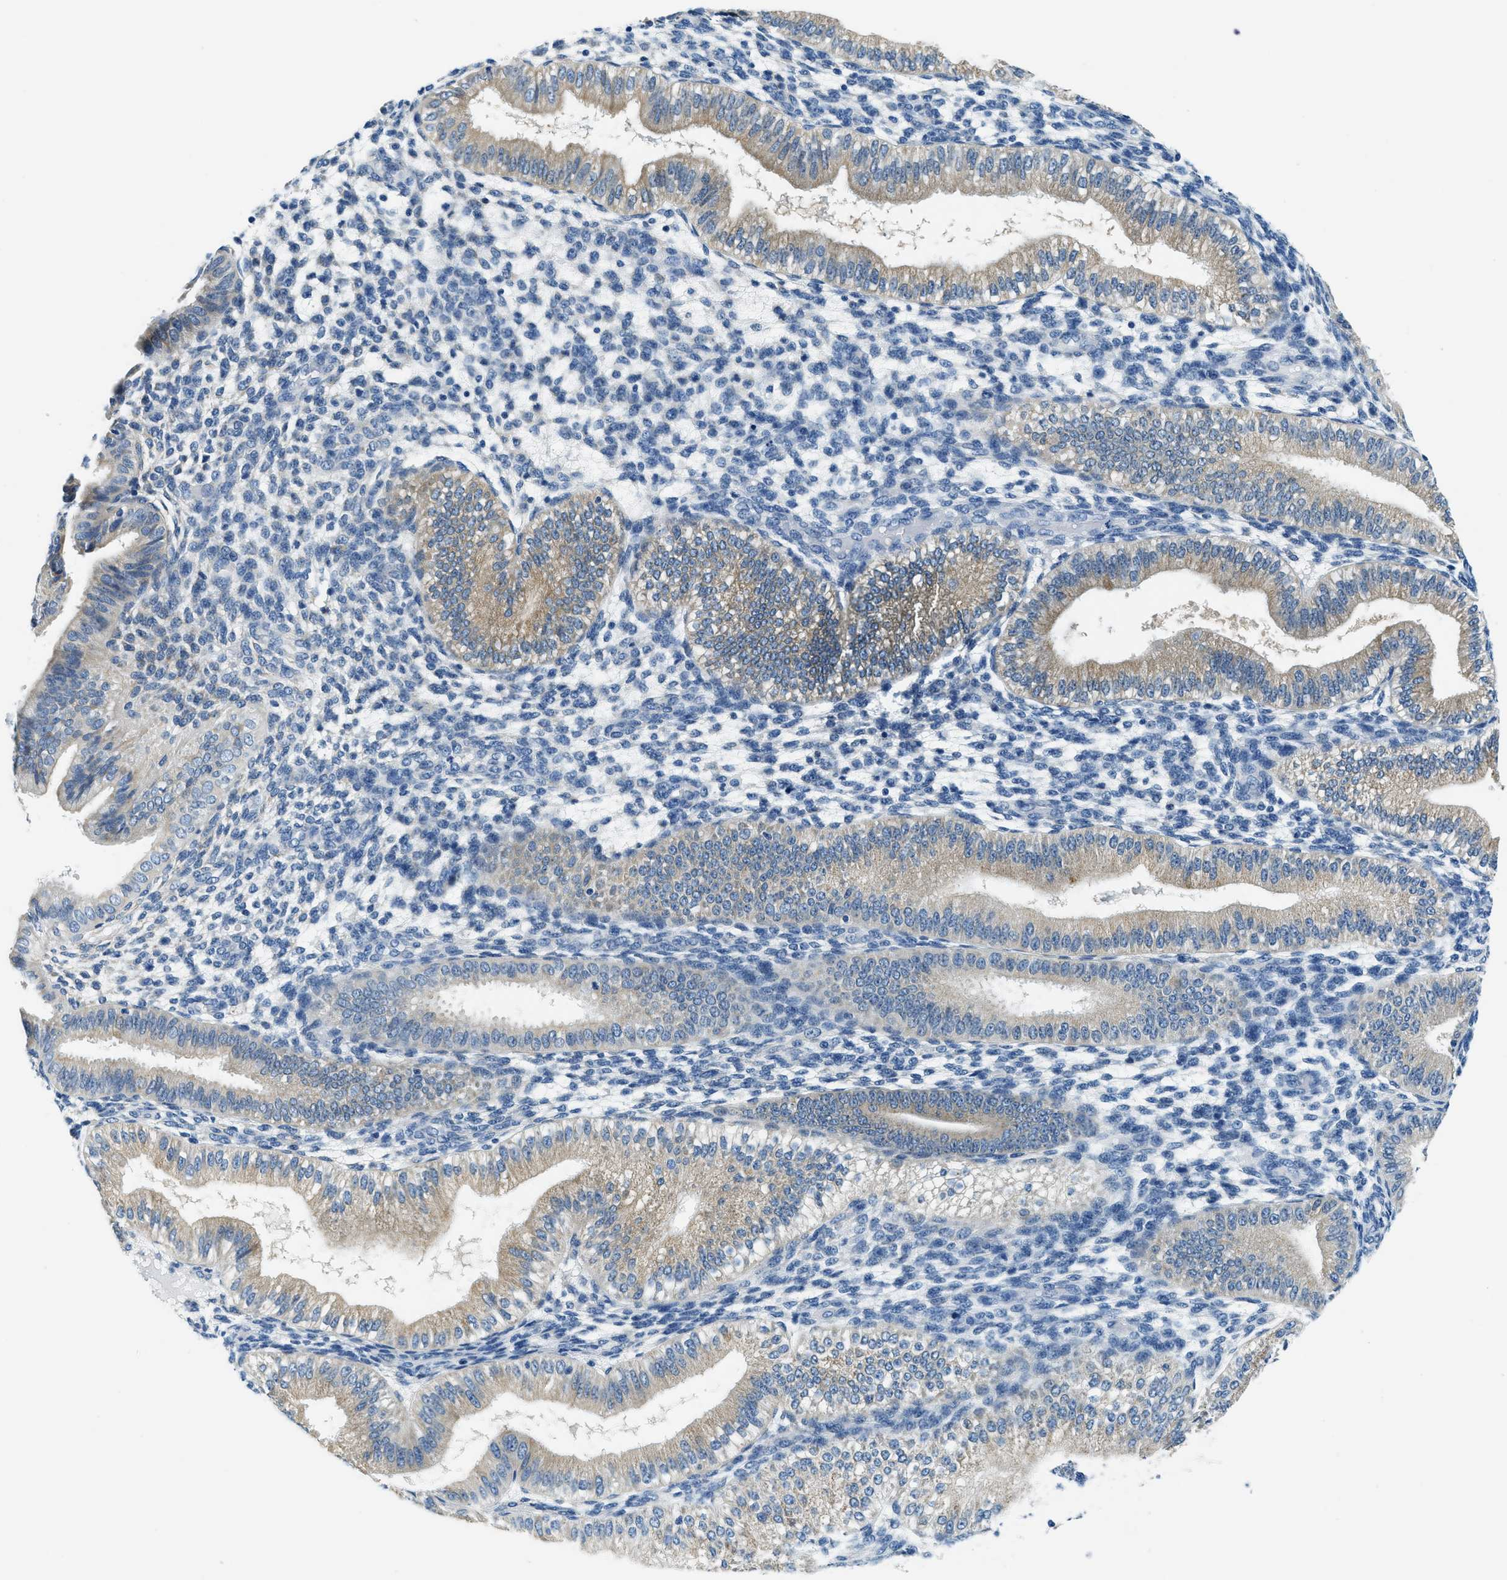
{"staining": {"intensity": "negative", "quantity": "none", "location": "none"}, "tissue": "endometrium", "cell_type": "Cells in endometrial stroma", "image_type": "normal", "snomed": [{"axis": "morphology", "description": "Normal tissue, NOS"}, {"axis": "topography", "description": "Endometrium"}], "caption": "Immunohistochemistry histopathology image of unremarkable human endometrium stained for a protein (brown), which reveals no expression in cells in endometrial stroma. The staining was performed using DAB to visualize the protein expression in brown, while the nuclei were stained in blue with hematoxylin (Magnification: 20x).", "gene": "UBAC2", "patient": {"sex": "female", "age": 39}}